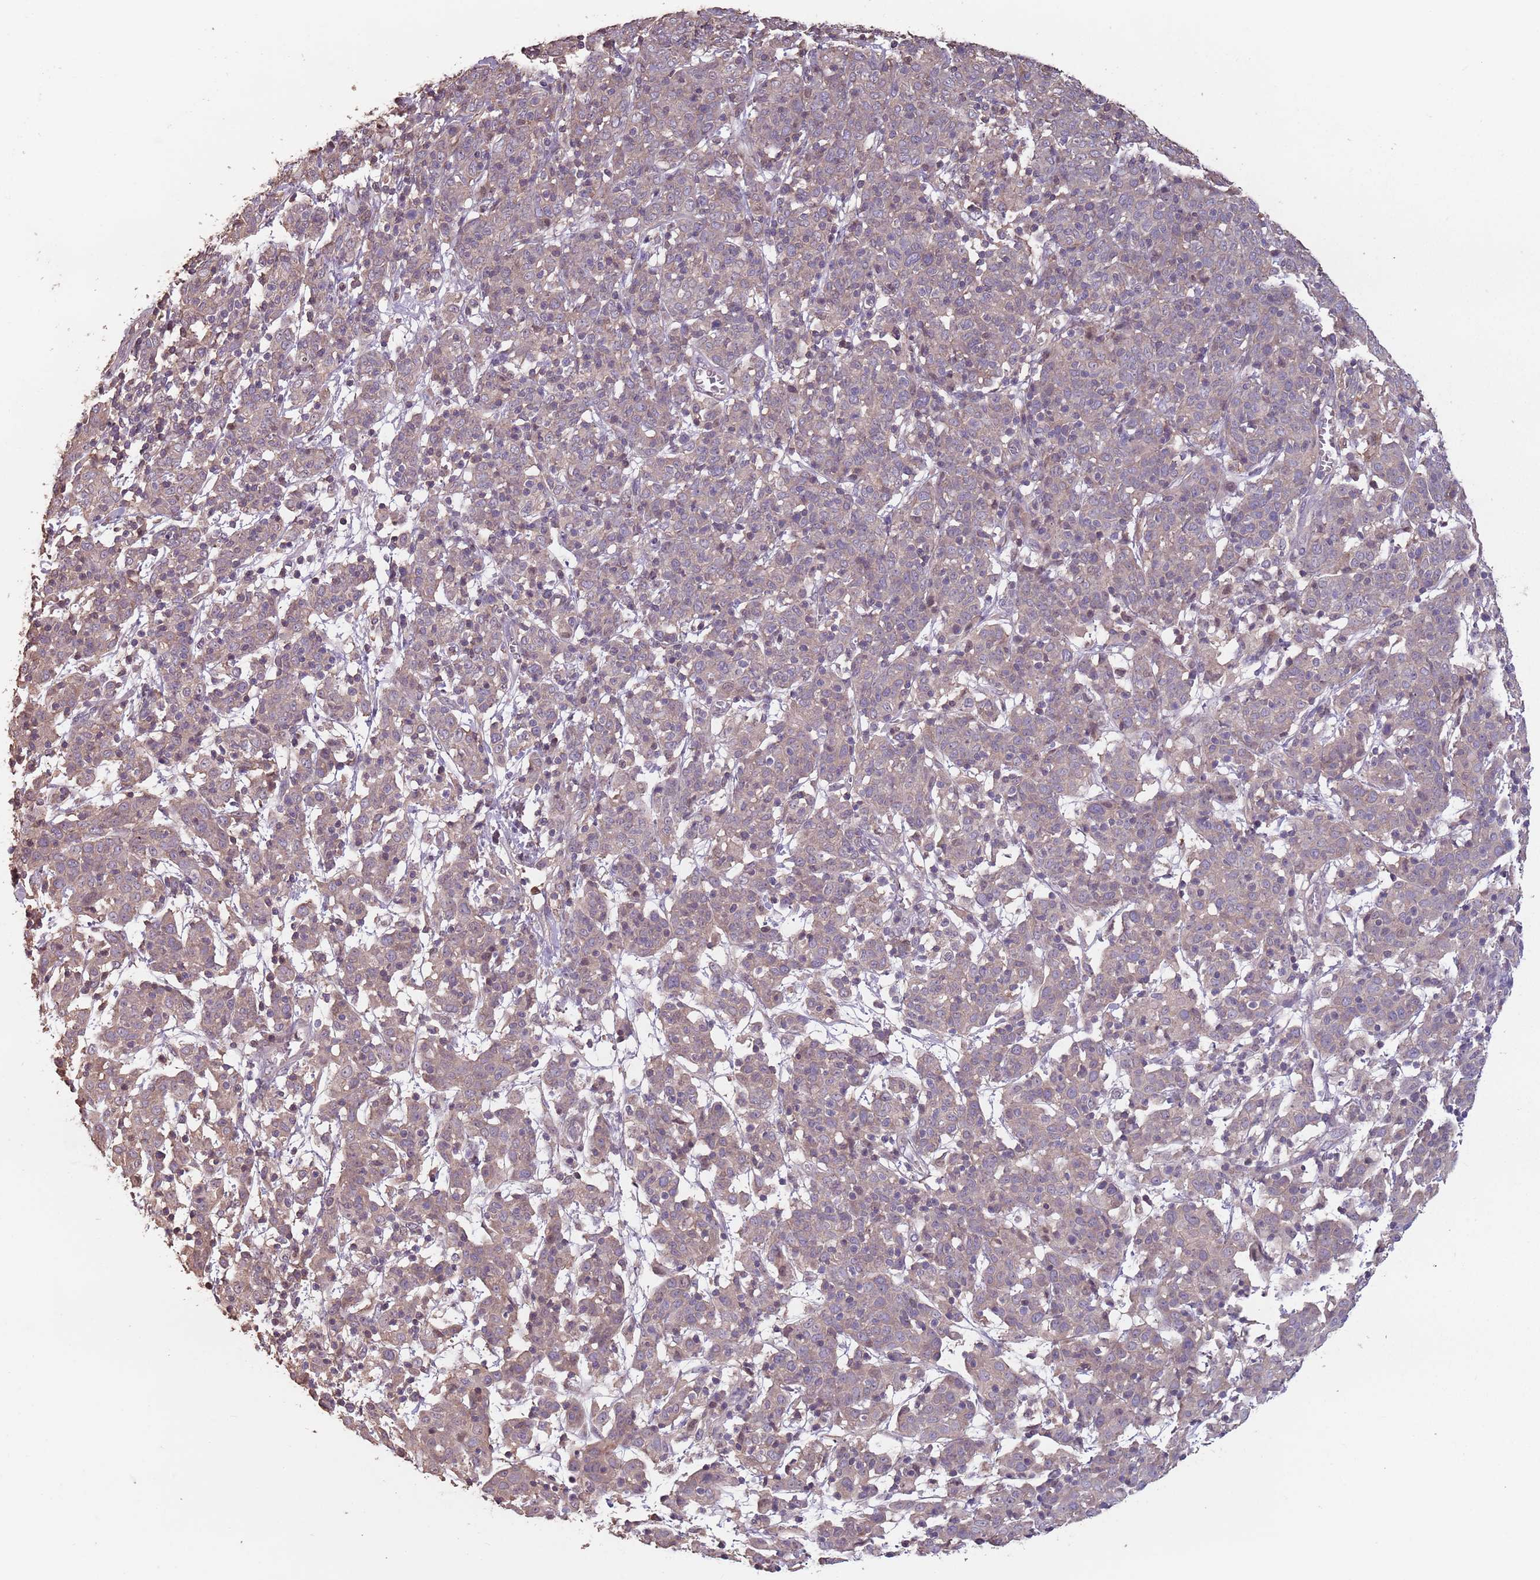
{"staining": {"intensity": "weak", "quantity": "25%-75%", "location": "cytoplasmic/membranous"}, "tissue": "cervical cancer", "cell_type": "Tumor cells", "image_type": "cancer", "snomed": [{"axis": "morphology", "description": "Squamous cell carcinoma, NOS"}, {"axis": "topography", "description": "Cervix"}], "caption": "IHC staining of cervical cancer, which displays low levels of weak cytoplasmic/membranous staining in about 25%-75% of tumor cells indicating weak cytoplasmic/membranous protein positivity. The staining was performed using DAB (3,3'-diaminobenzidine) (brown) for protein detection and nuclei were counterstained in hematoxylin (blue).", "gene": "MBD3L1", "patient": {"sex": "female", "age": 67}}